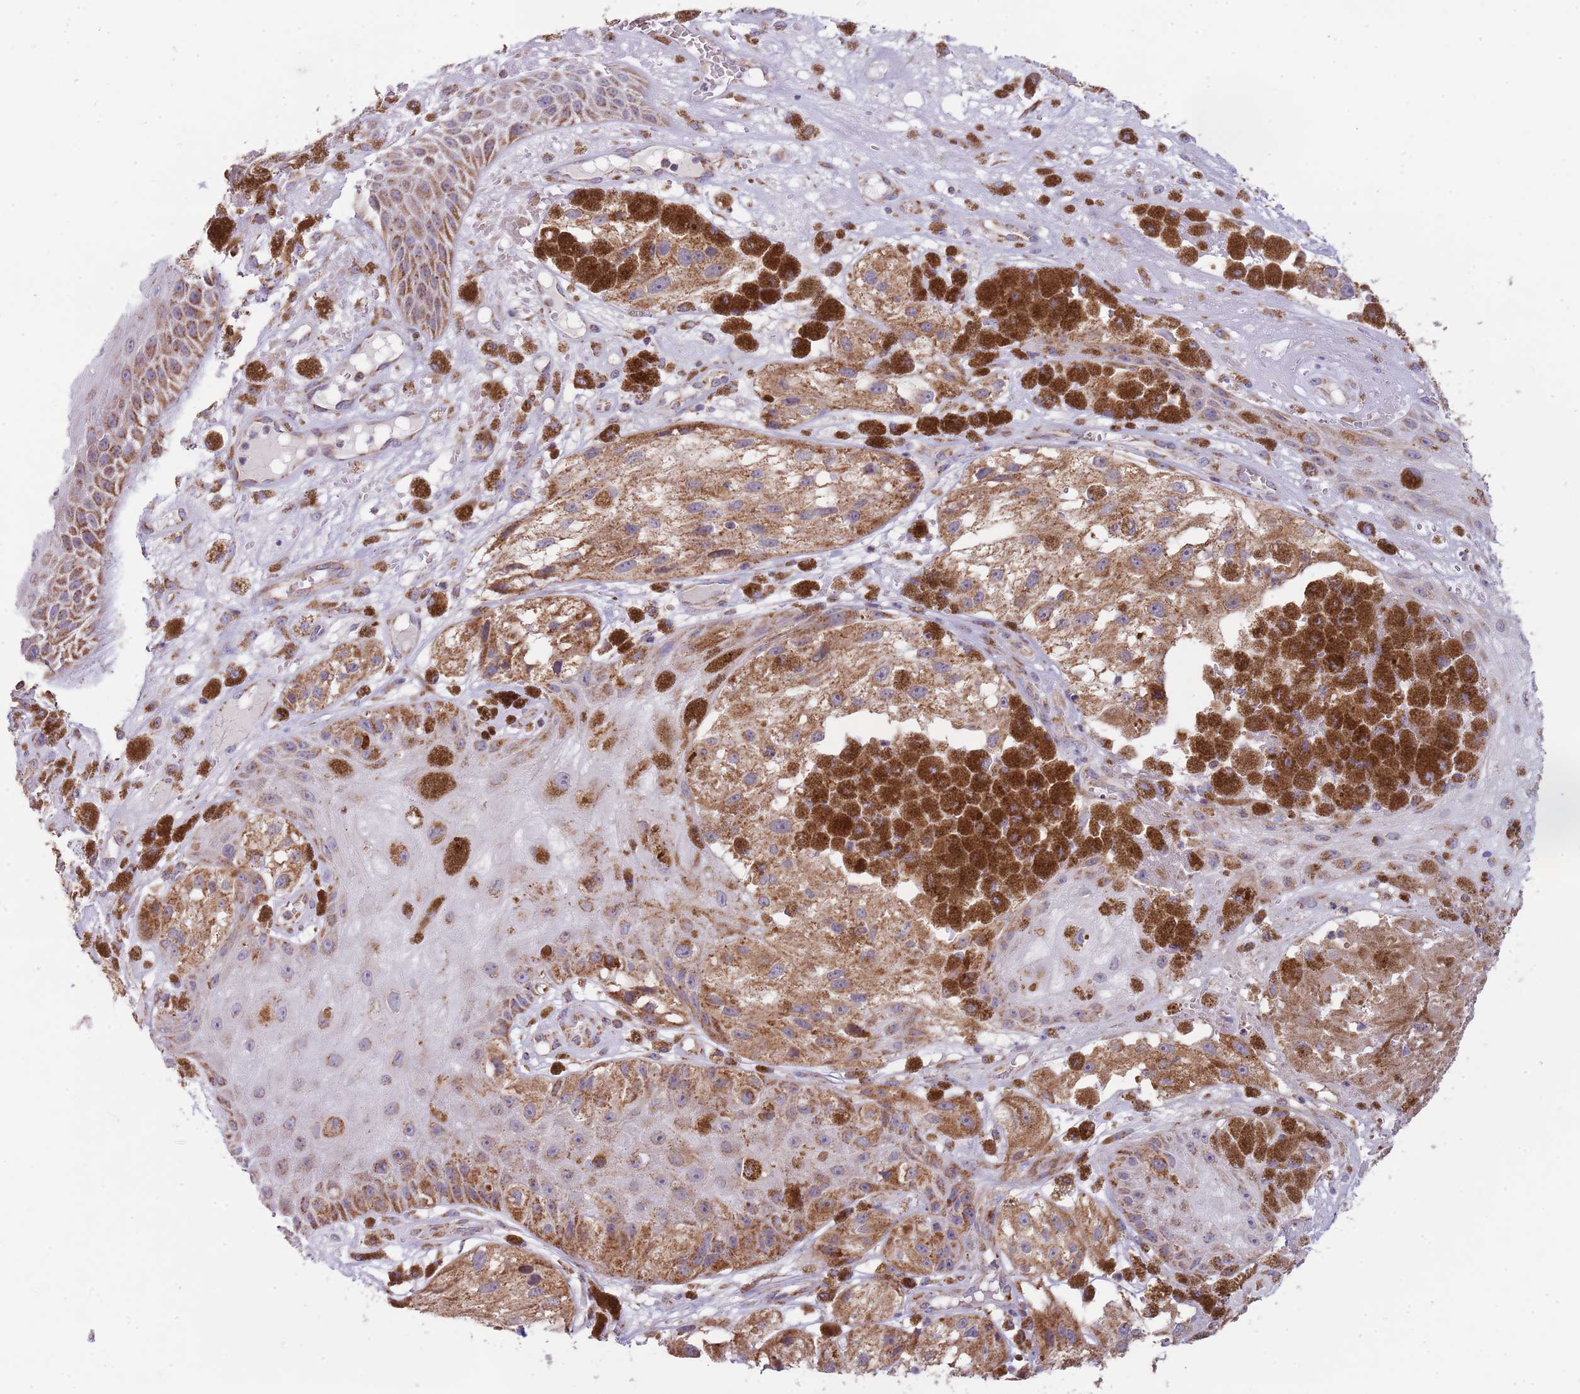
{"staining": {"intensity": "moderate", "quantity": ">75%", "location": "cytoplasmic/membranous"}, "tissue": "melanoma", "cell_type": "Tumor cells", "image_type": "cancer", "snomed": [{"axis": "morphology", "description": "Malignant melanoma, NOS"}, {"axis": "topography", "description": "Skin"}], "caption": "Immunohistochemical staining of malignant melanoma displays medium levels of moderate cytoplasmic/membranous protein positivity in approximately >75% of tumor cells.", "gene": "LHX6", "patient": {"sex": "male", "age": 88}}